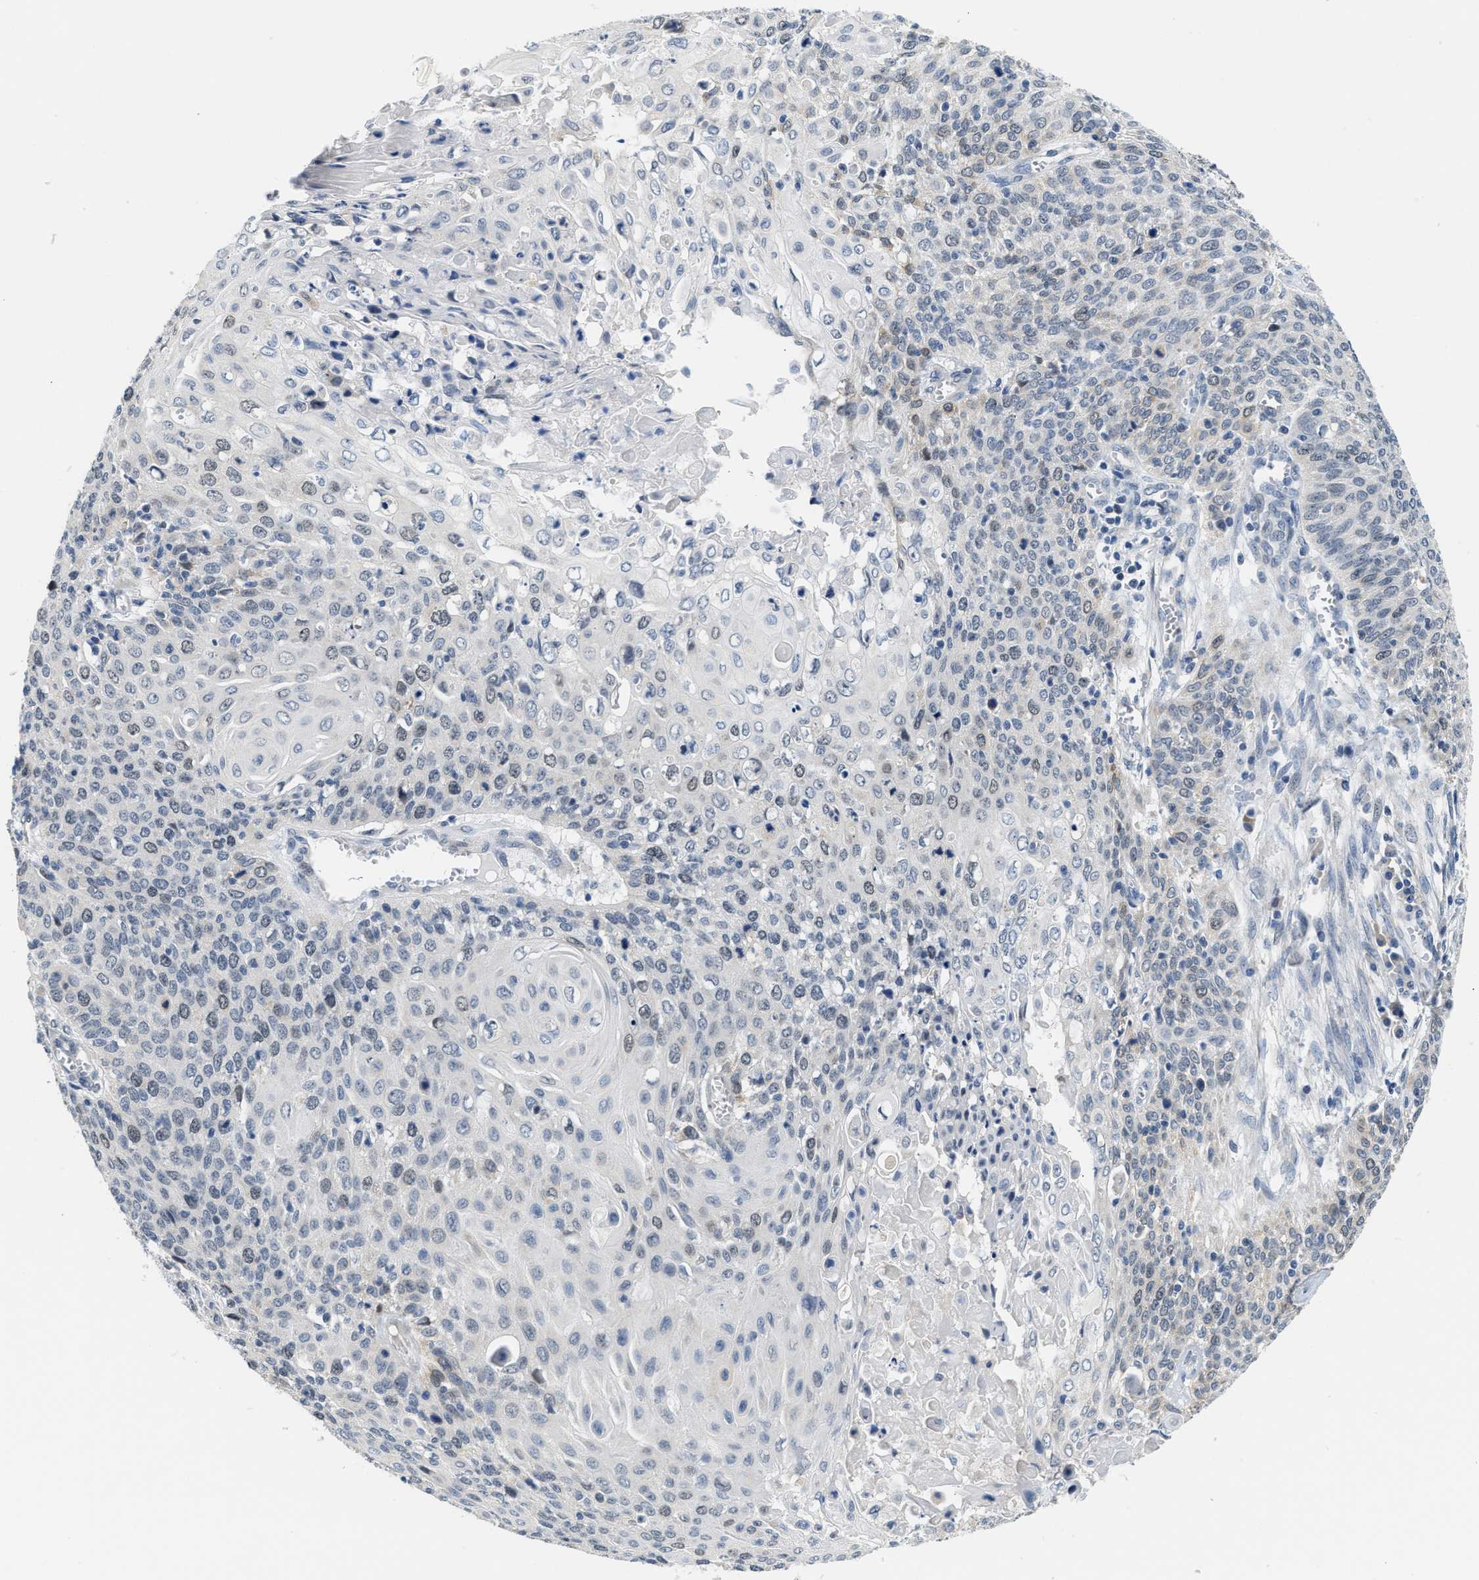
{"staining": {"intensity": "negative", "quantity": "none", "location": "none"}, "tissue": "cervical cancer", "cell_type": "Tumor cells", "image_type": "cancer", "snomed": [{"axis": "morphology", "description": "Squamous cell carcinoma, NOS"}, {"axis": "topography", "description": "Cervix"}], "caption": "Squamous cell carcinoma (cervical) was stained to show a protein in brown. There is no significant positivity in tumor cells.", "gene": "CLGN", "patient": {"sex": "female", "age": 39}}